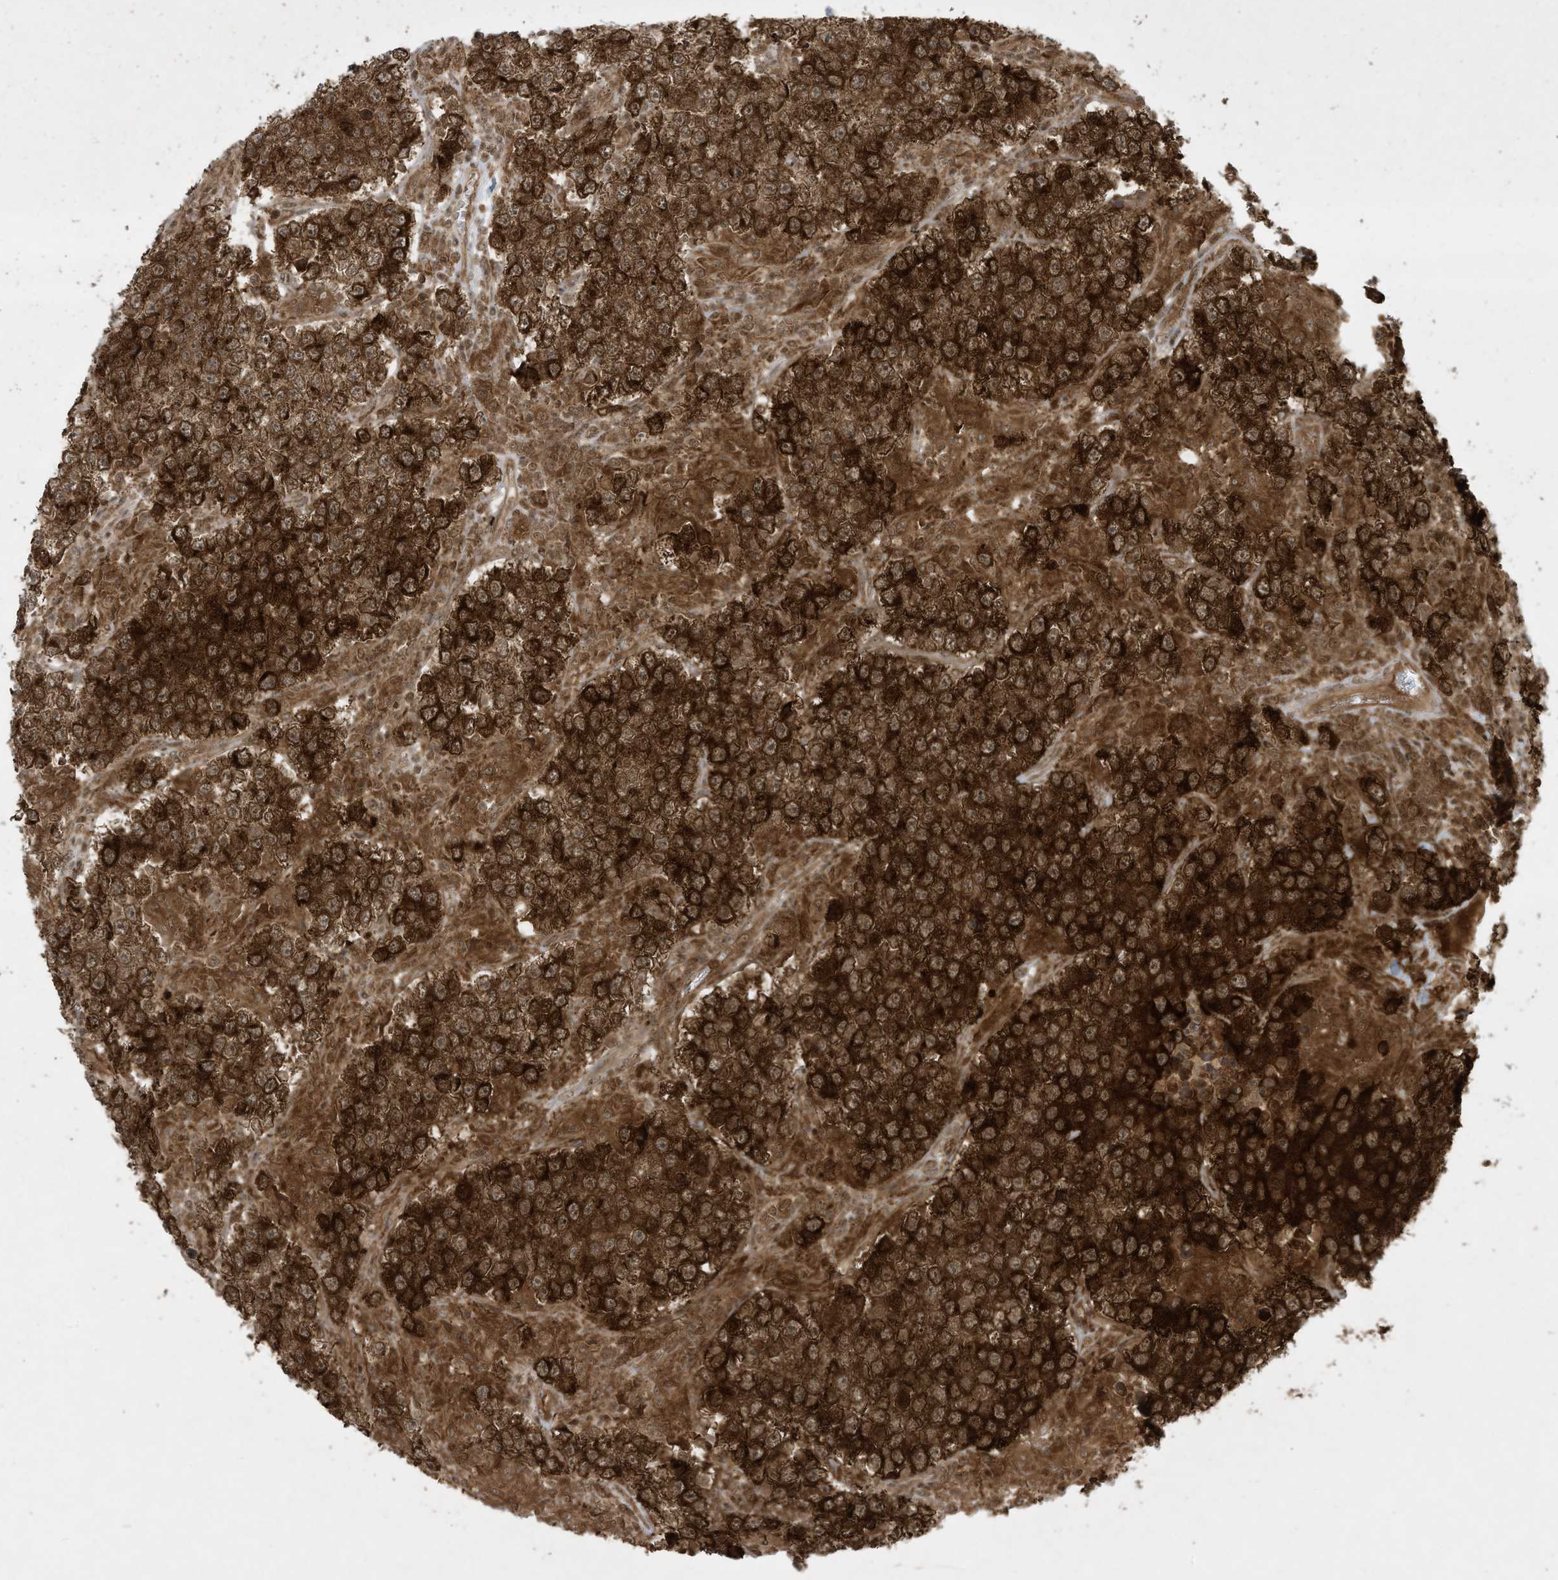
{"staining": {"intensity": "strong", "quantity": ">75%", "location": "cytoplasmic/membranous"}, "tissue": "testis cancer", "cell_type": "Tumor cells", "image_type": "cancer", "snomed": [{"axis": "morphology", "description": "Normal tissue, NOS"}, {"axis": "morphology", "description": "Urothelial carcinoma, High grade"}, {"axis": "morphology", "description": "Seminoma, NOS"}, {"axis": "morphology", "description": "Carcinoma, Embryonal, NOS"}, {"axis": "topography", "description": "Urinary bladder"}, {"axis": "topography", "description": "Testis"}], "caption": "Immunohistochemistry (IHC) histopathology image of neoplastic tissue: testis cancer stained using immunohistochemistry reveals high levels of strong protein expression localized specifically in the cytoplasmic/membranous of tumor cells, appearing as a cytoplasmic/membranous brown color.", "gene": "CERT1", "patient": {"sex": "male", "age": 41}}